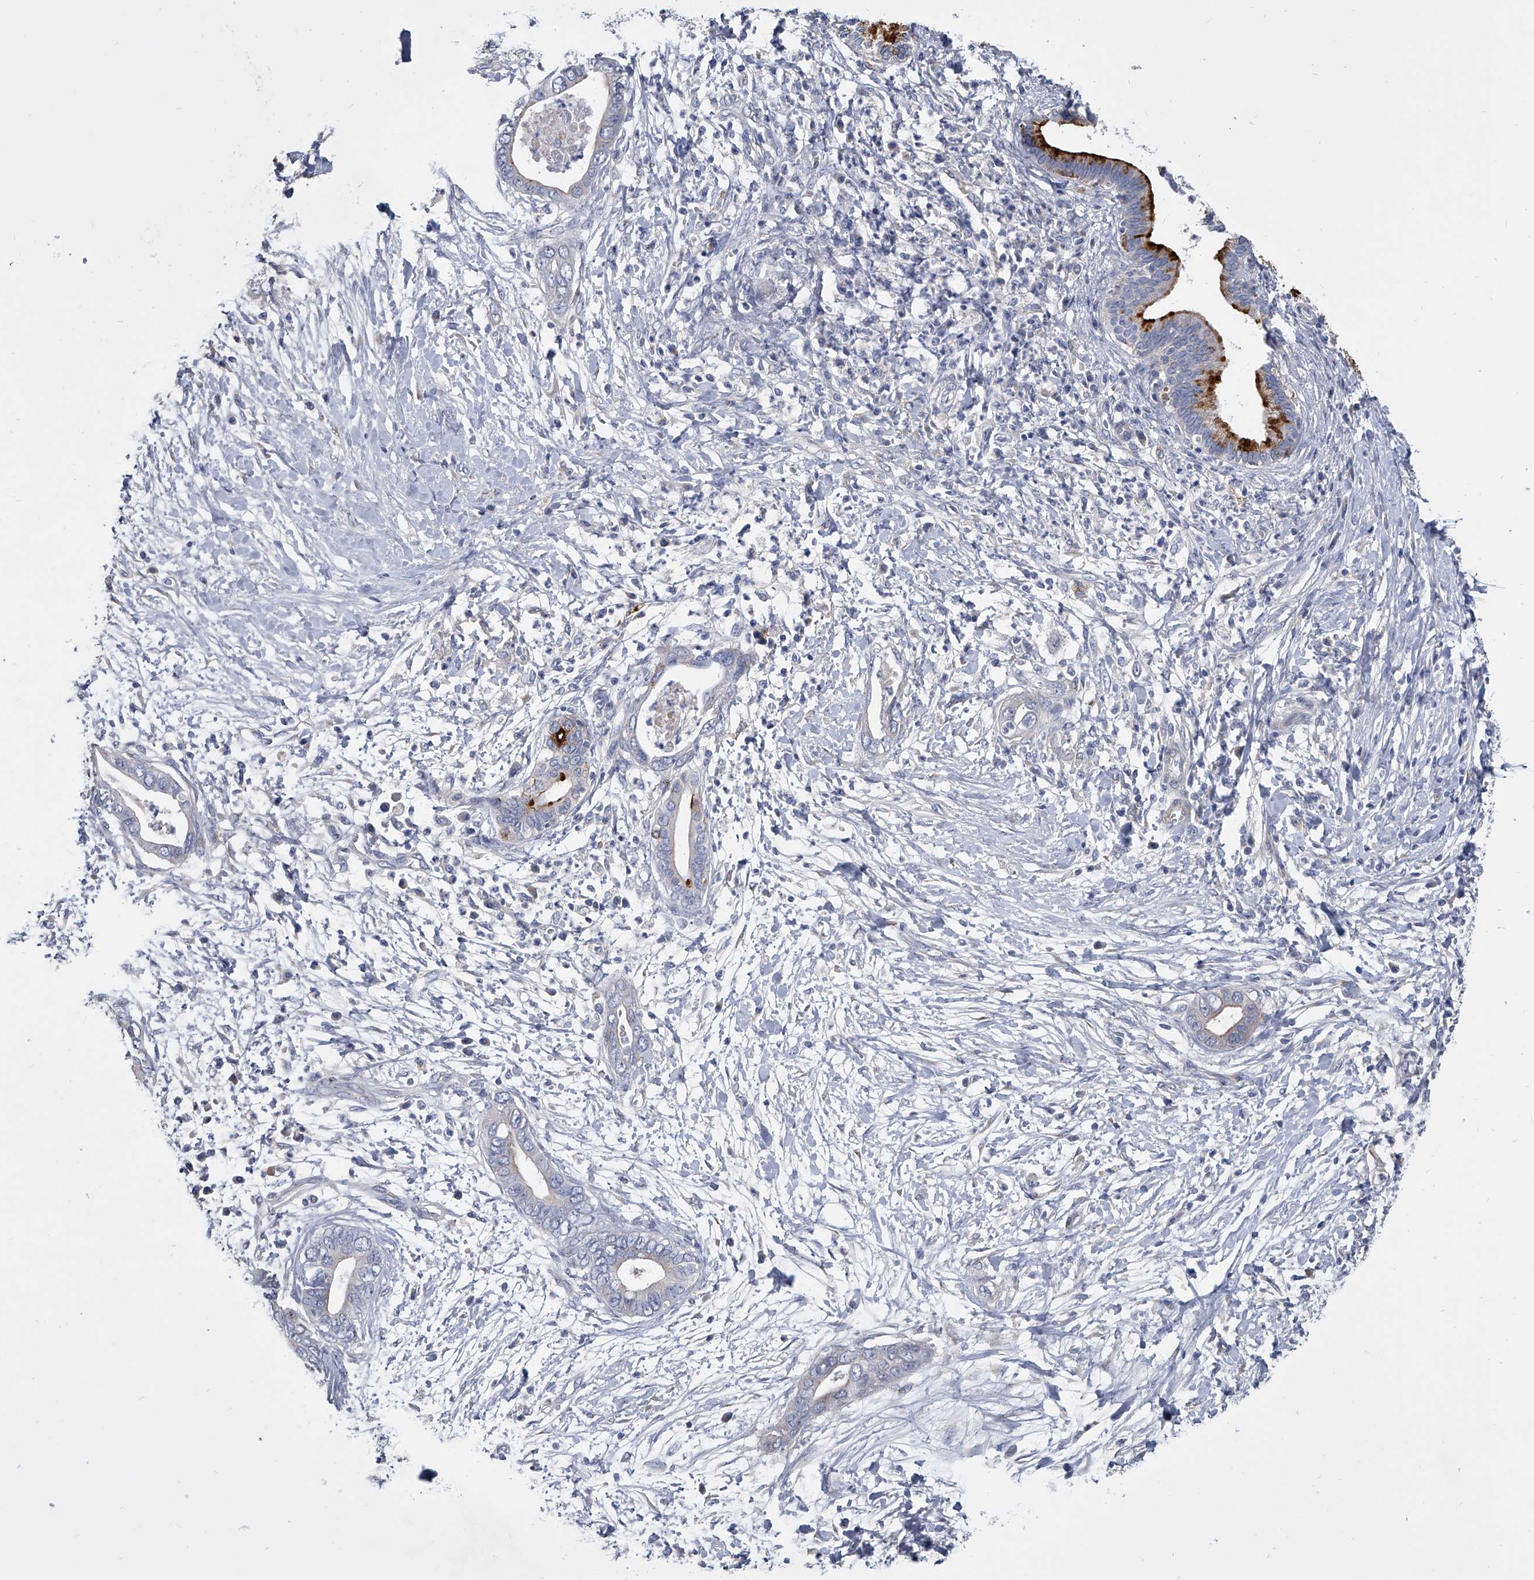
{"staining": {"intensity": "moderate", "quantity": "<25%", "location": "cytoplasmic/membranous"}, "tissue": "pancreatic cancer", "cell_type": "Tumor cells", "image_type": "cancer", "snomed": [{"axis": "morphology", "description": "Adenocarcinoma, NOS"}, {"axis": "topography", "description": "Pancreas"}], "caption": "Protein staining shows moderate cytoplasmic/membranous positivity in approximately <25% of tumor cells in pancreatic cancer. (DAB (3,3'-diaminobenzidine) IHC, brown staining for protein, blue staining for nuclei).", "gene": "SPP1", "patient": {"sex": "male", "age": 75}}